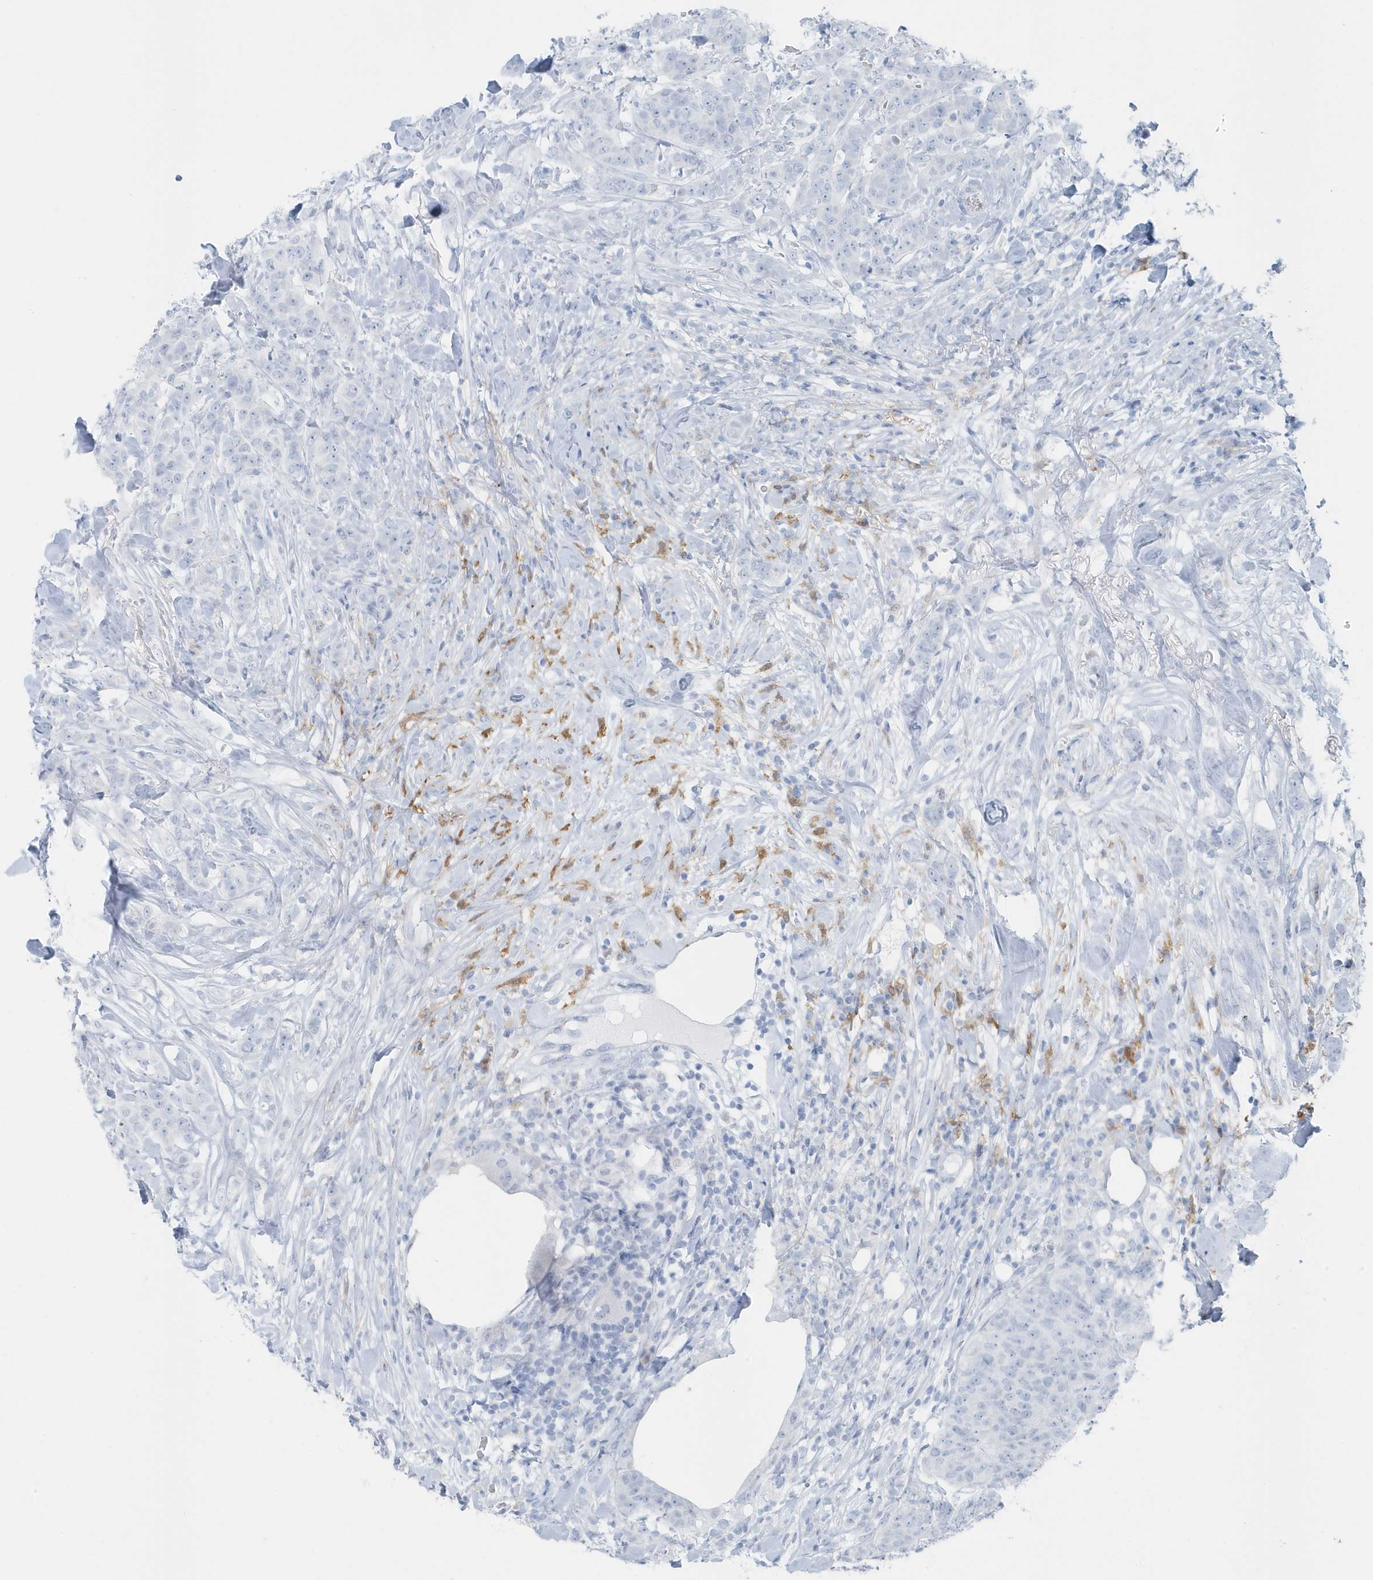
{"staining": {"intensity": "negative", "quantity": "none", "location": "none"}, "tissue": "breast cancer", "cell_type": "Tumor cells", "image_type": "cancer", "snomed": [{"axis": "morphology", "description": "Duct carcinoma"}, {"axis": "topography", "description": "Breast"}], "caption": "This is an immunohistochemistry (IHC) photomicrograph of intraductal carcinoma (breast). There is no staining in tumor cells.", "gene": "FAM98A", "patient": {"sex": "female", "age": 40}}